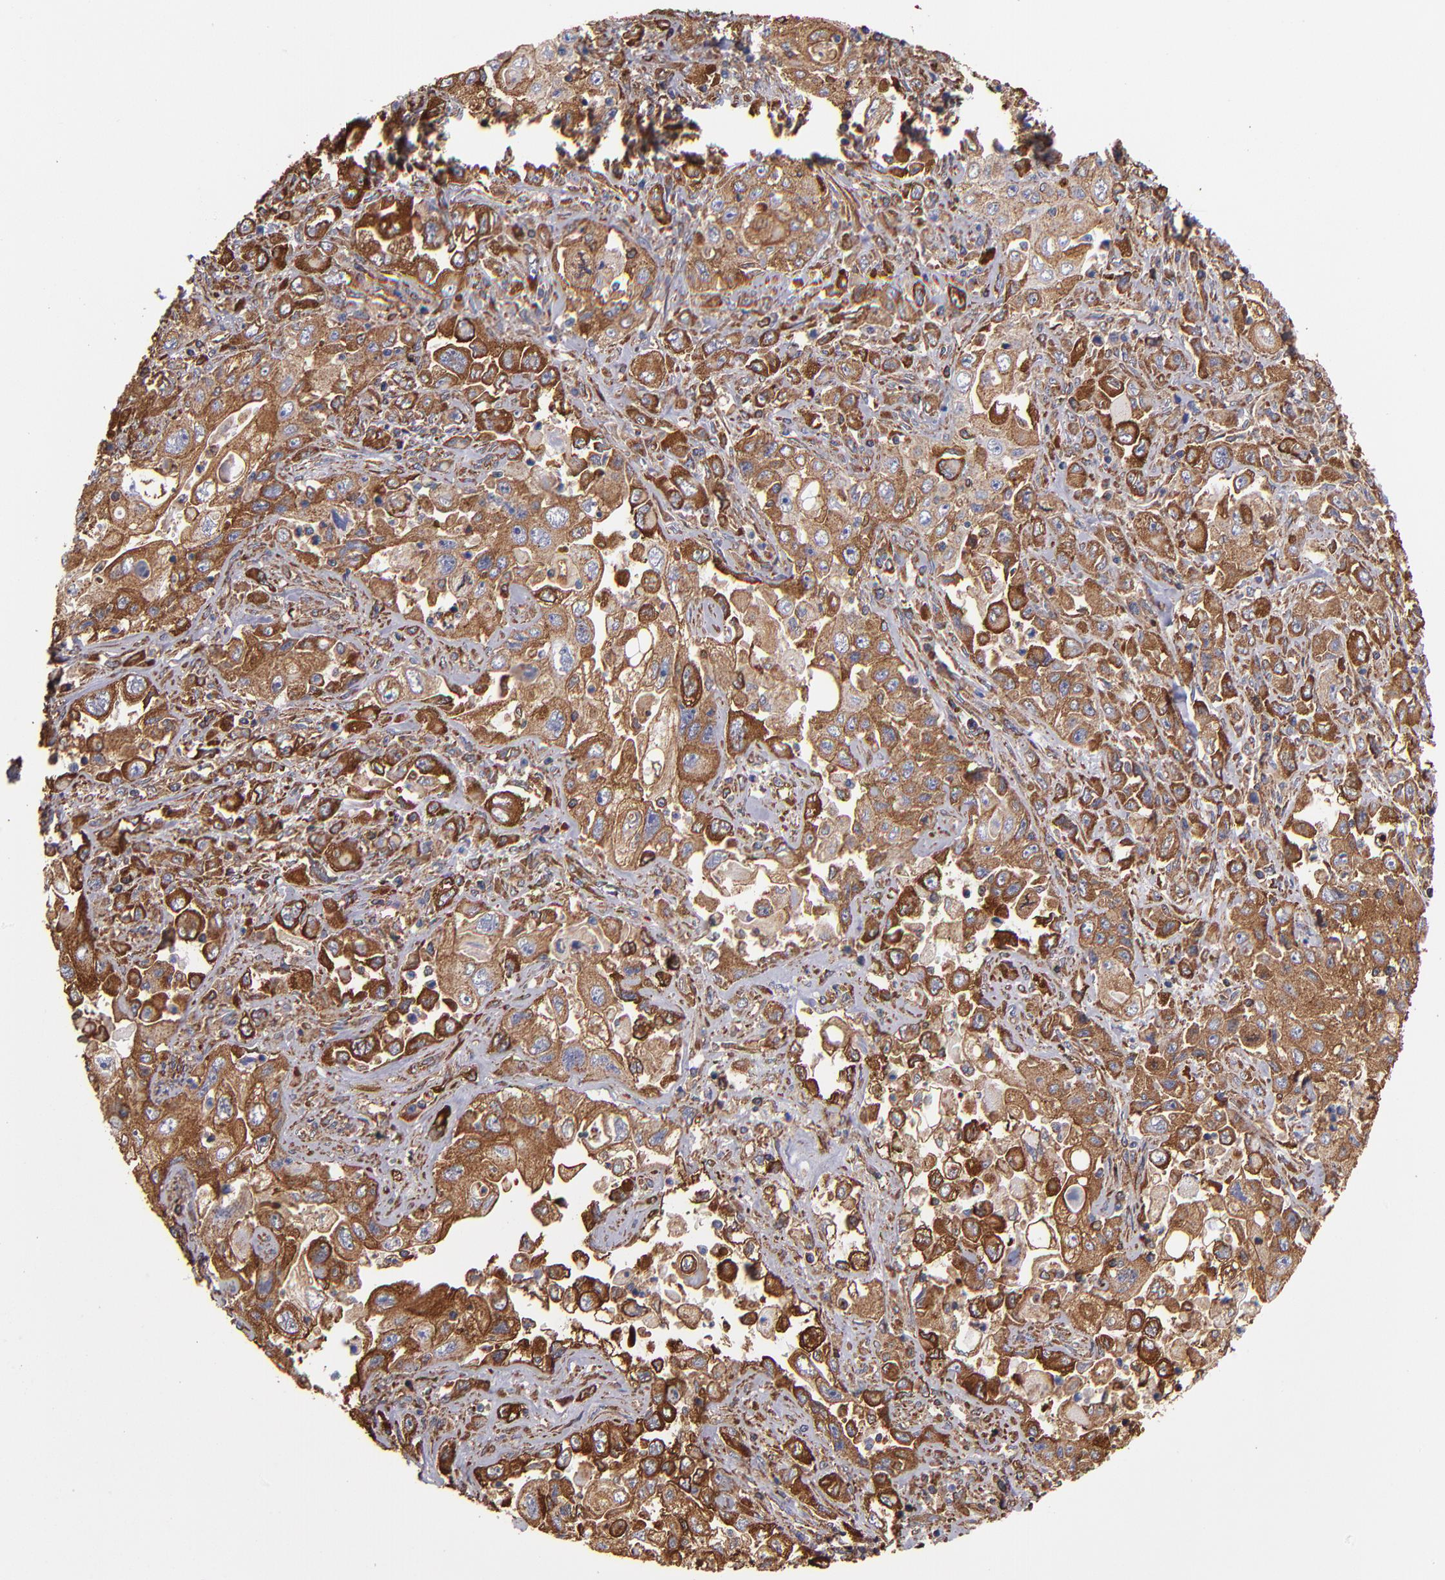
{"staining": {"intensity": "moderate", "quantity": ">75%", "location": "cytoplasmic/membranous"}, "tissue": "pancreatic cancer", "cell_type": "Tumor cells", "image_type": "cancer", "snomed": [{"axis": "morphology", "description": "Adenocarcinoma, NOS"}, {"axis": "topography", "description": "Pancreas"}], "caption": "Pancreatic cancer (adenocarcinoma) stained with immunohistochemistry (IHC) demonstrates moderate cytoplasmic/membranous expression in about >75% of tumor cells. Ihc stains the protein in brown and the nuclei are stained blue.", "gene": "MVP", "patient": {"sex": "male", "age": 70}}